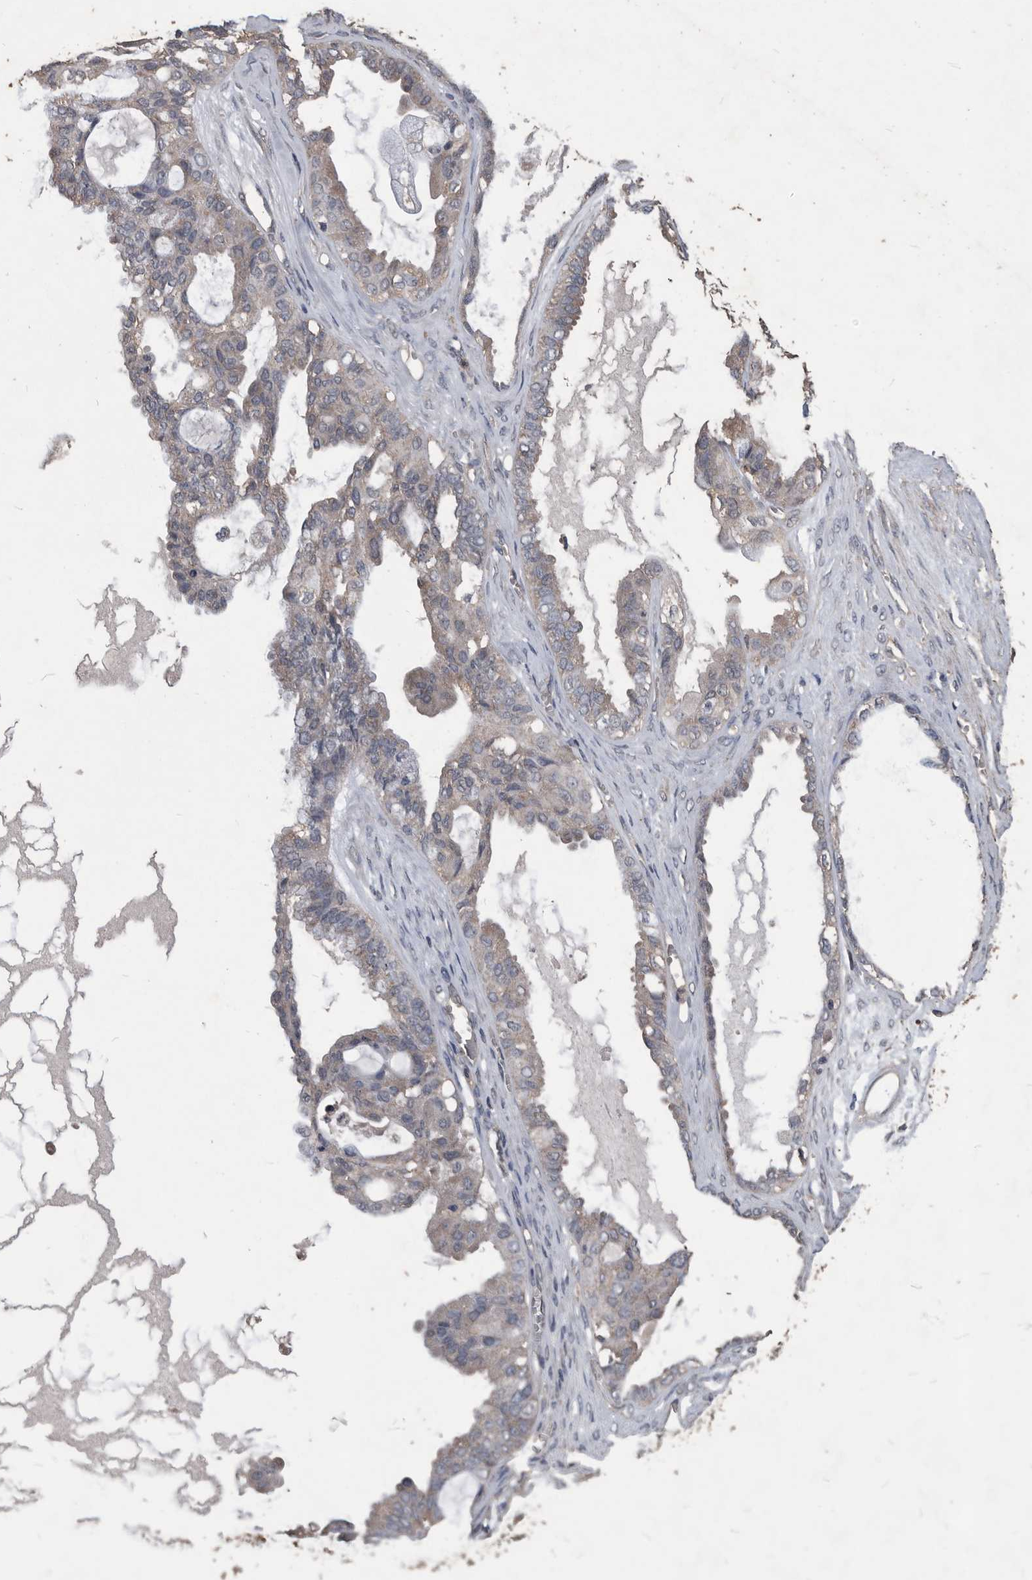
{"staining": {"intensity": "weak", "quantity": "<25%", "location": "cytoplasmic/membranous"}, "tissue": "ovarian cancer", "cell_type": "Tumor cells", "image_type": "cancer", "snomed": [{"axis": "morphology", "description": "Carcinoma, NOS"}, {"axis": "morphology", "description": "Carcinoma, endometroid"}, {"axis": "topography", "description": "Ovary"}], "caption": "Tumor cells are negative for brown protein staining in carcinoma (ovarian). Nuclei are stained in blue.", "gene": "NRBP1", "patient": {"sex": "female", "age": 50}}